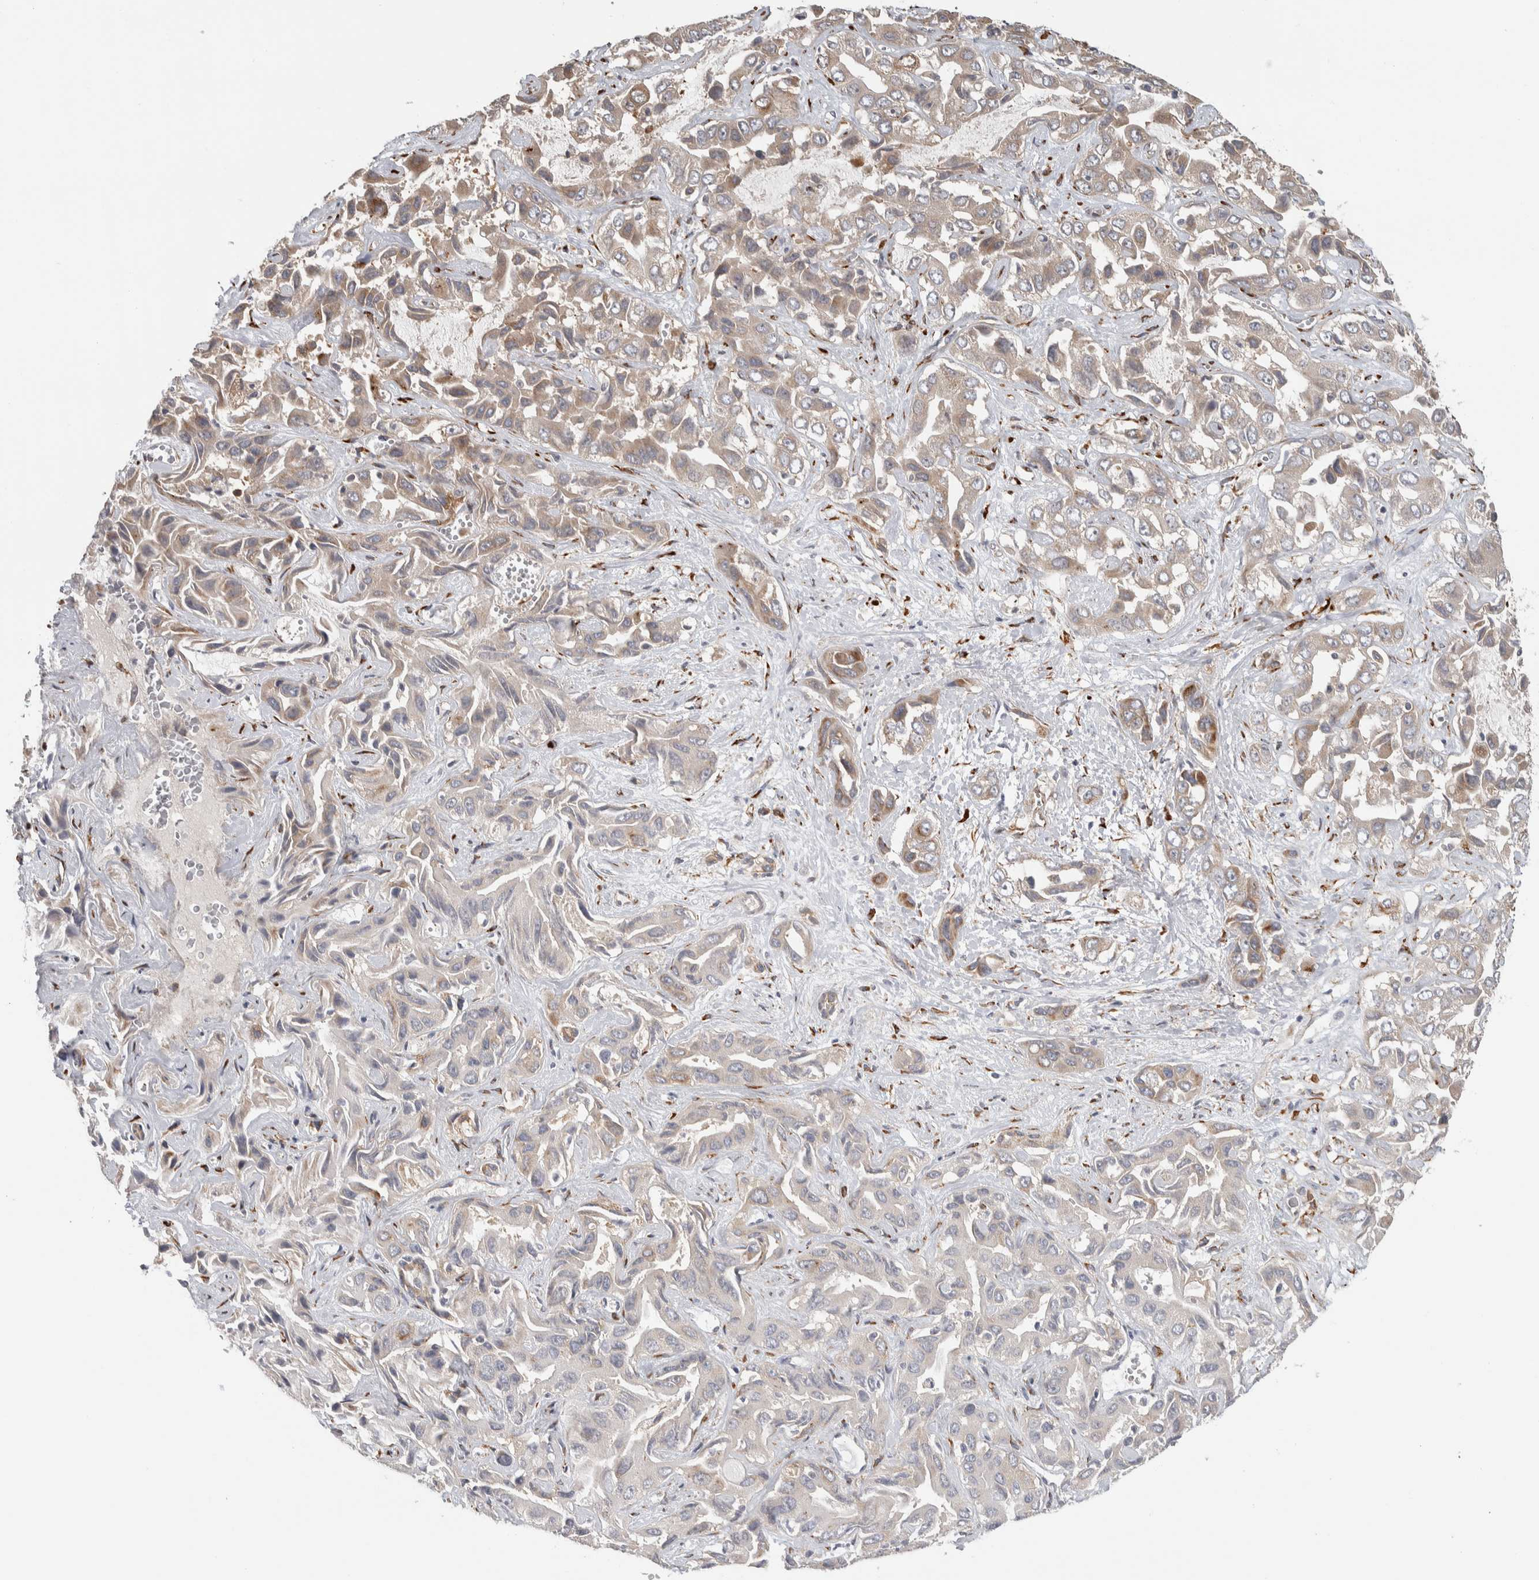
{"staining": {"intensity": "moderate", "quantity": "<25%", "location": "cytoplasmic/membranous"}, "tissue": "liver cancer", "cell_type": "Tumor cells", "image_type": "cancer", "snomed": [{"axis": "morphology", "description": "Cholangiocarcinoma"}, {"axis": "topography", "description": "Liver"}], "caption": "Human liver cancer stained for a protein (brown) demonstrates moderate cytoplasmic/membranous positive positivity in about <25% of tumor cells.", "gene": "EIF3H", "patient": {"sex": "female", "age": 52}}